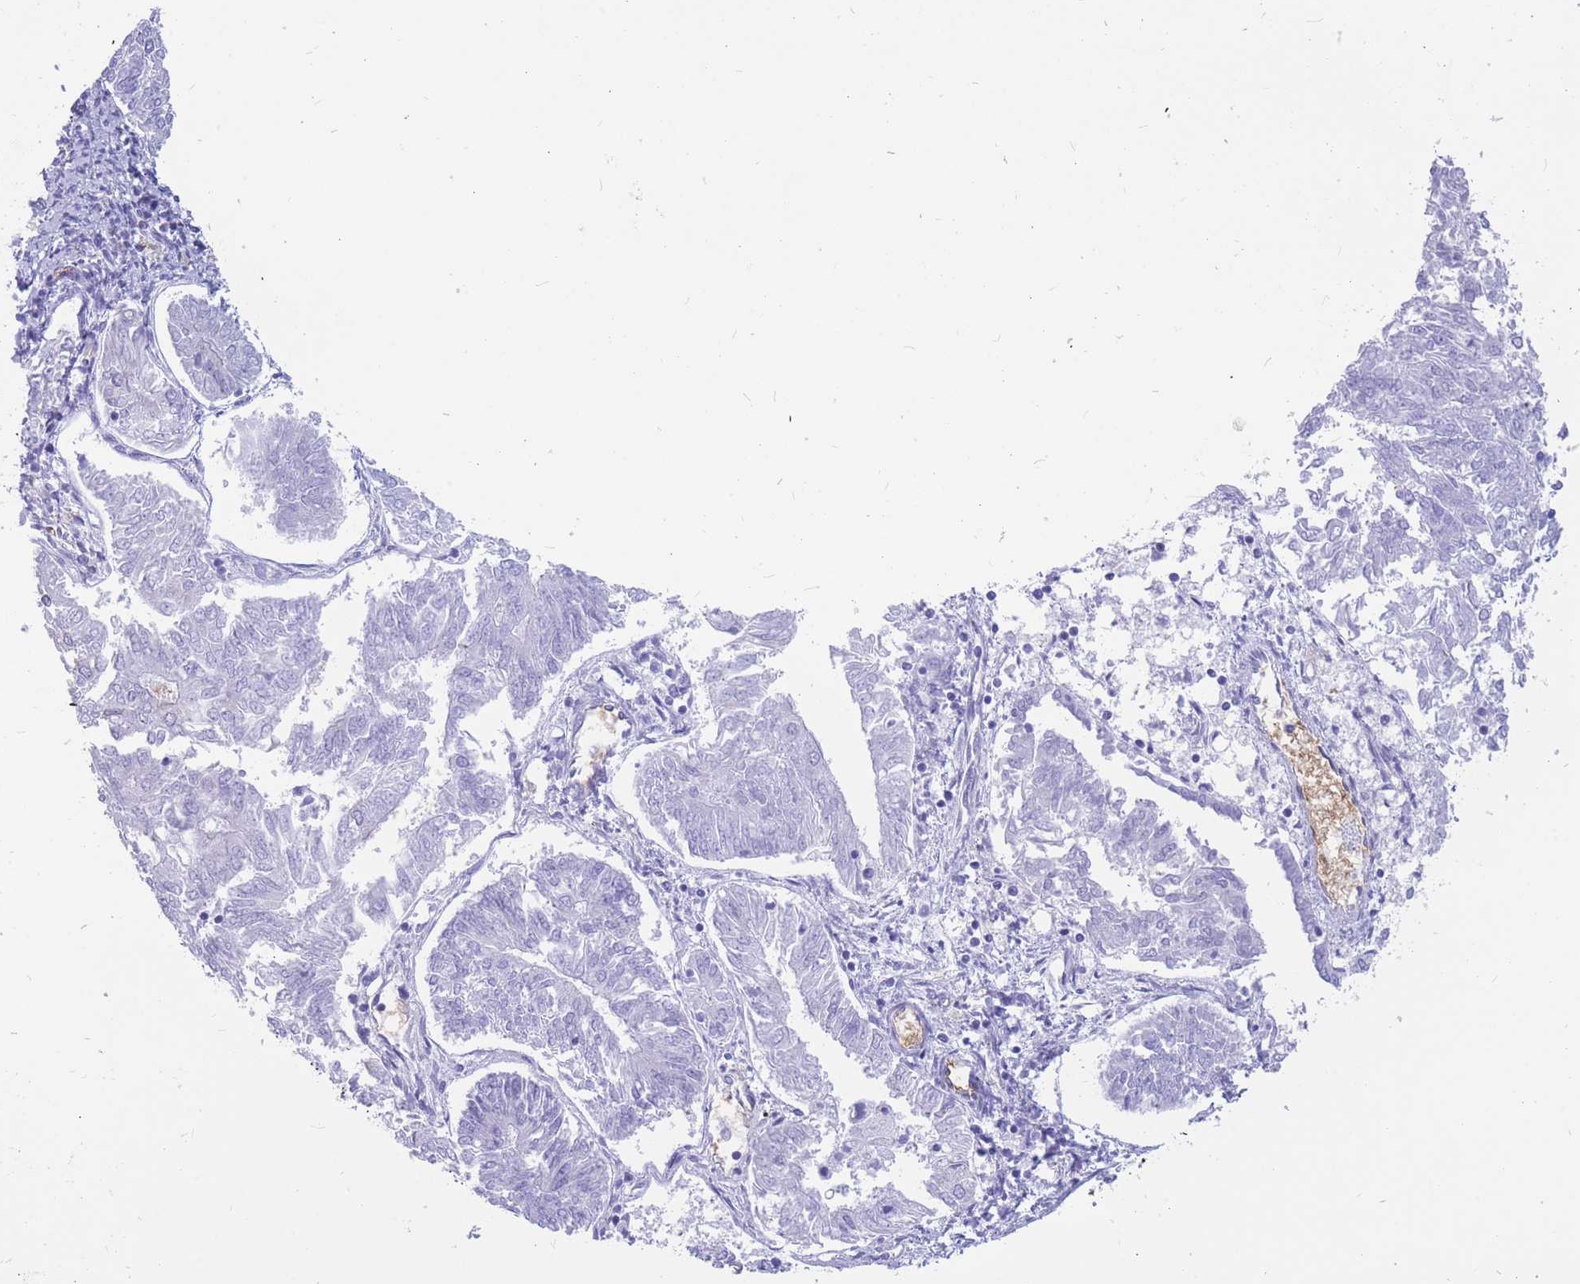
{"staining": {"intensity": "negative", "quantity": "none", "location": "none"}, "tissue": "endometrial cancer", "cell_type": "Tumor cells", "image_type": "cancer", "snomed": [{"axis": "morphology", "description": "Adenocarcinoma, NOS"}, {"axis": "topography", "description": "Endometrium"}], "caption": "Tumor cells are negative for brown protein staining in adenocarcinoma (endometrial).", "gene": "ADD2", "patient": {"sex": "female", "age": 58}}